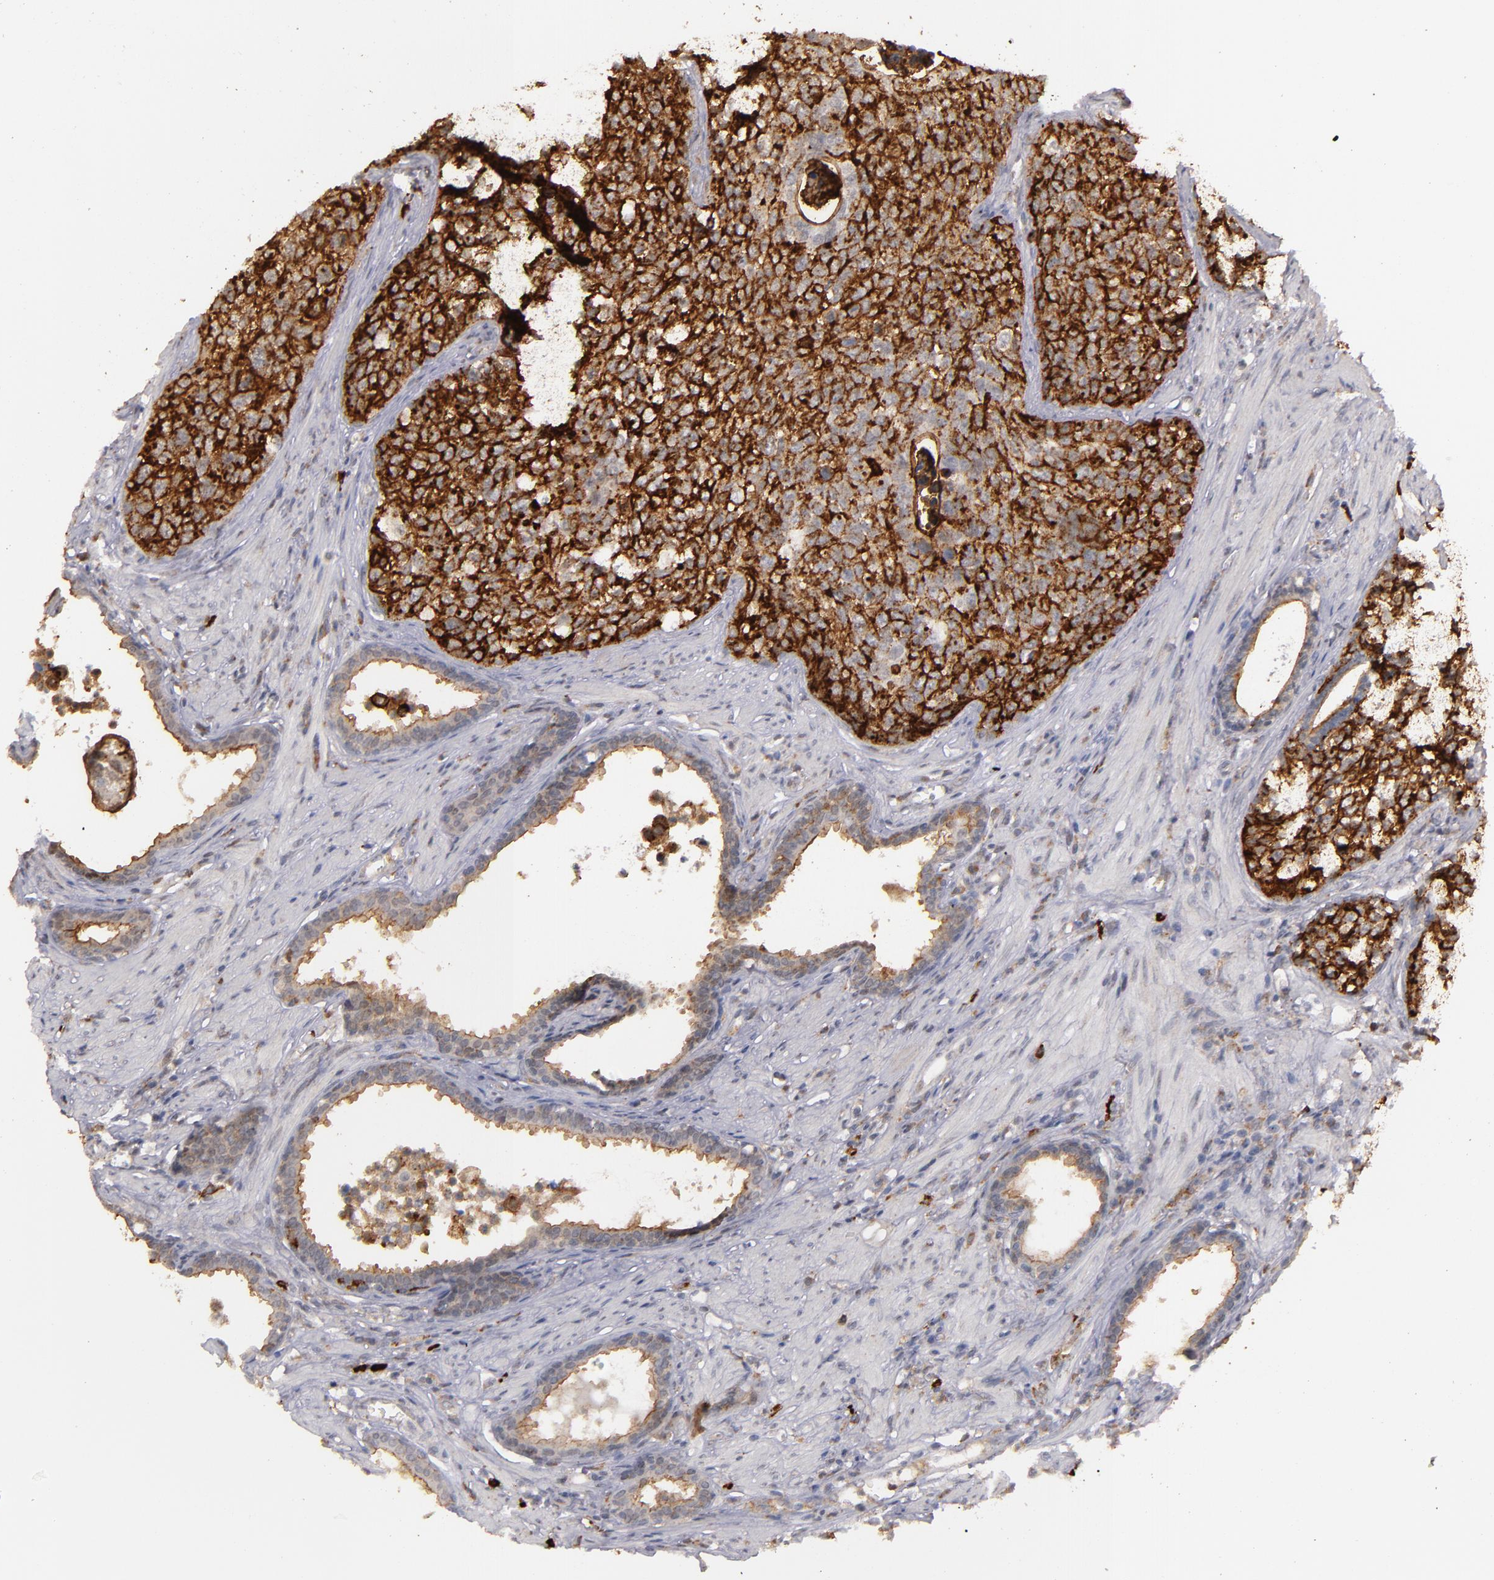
{"staining": {"intensity": "strong", "quantity": ">75%", "location": "cytoplasmic/membranous"}, "tissue": "urothelial cancer", "cell_type": "Tumor cells", "image_type": "cancer", "snomed": [{"axis": "morphology", "description": "Urothelial carcinoma, High grade"}, {"axis": "topography", "description": "Urinary bladder"}], "caption": "Protein staining exhibits strong cytoplasmic/membranous positivity in approximately >75% of tumor cells in urothelial cancer. The staining is performed using DAB (3,3'-diaminobenzidine) brown chromogen to label protein expression. The nuclei are counter-stained blue using hematoxylin.", "gene": "STX3", "patient": {"sex": "male", "age": 81}}